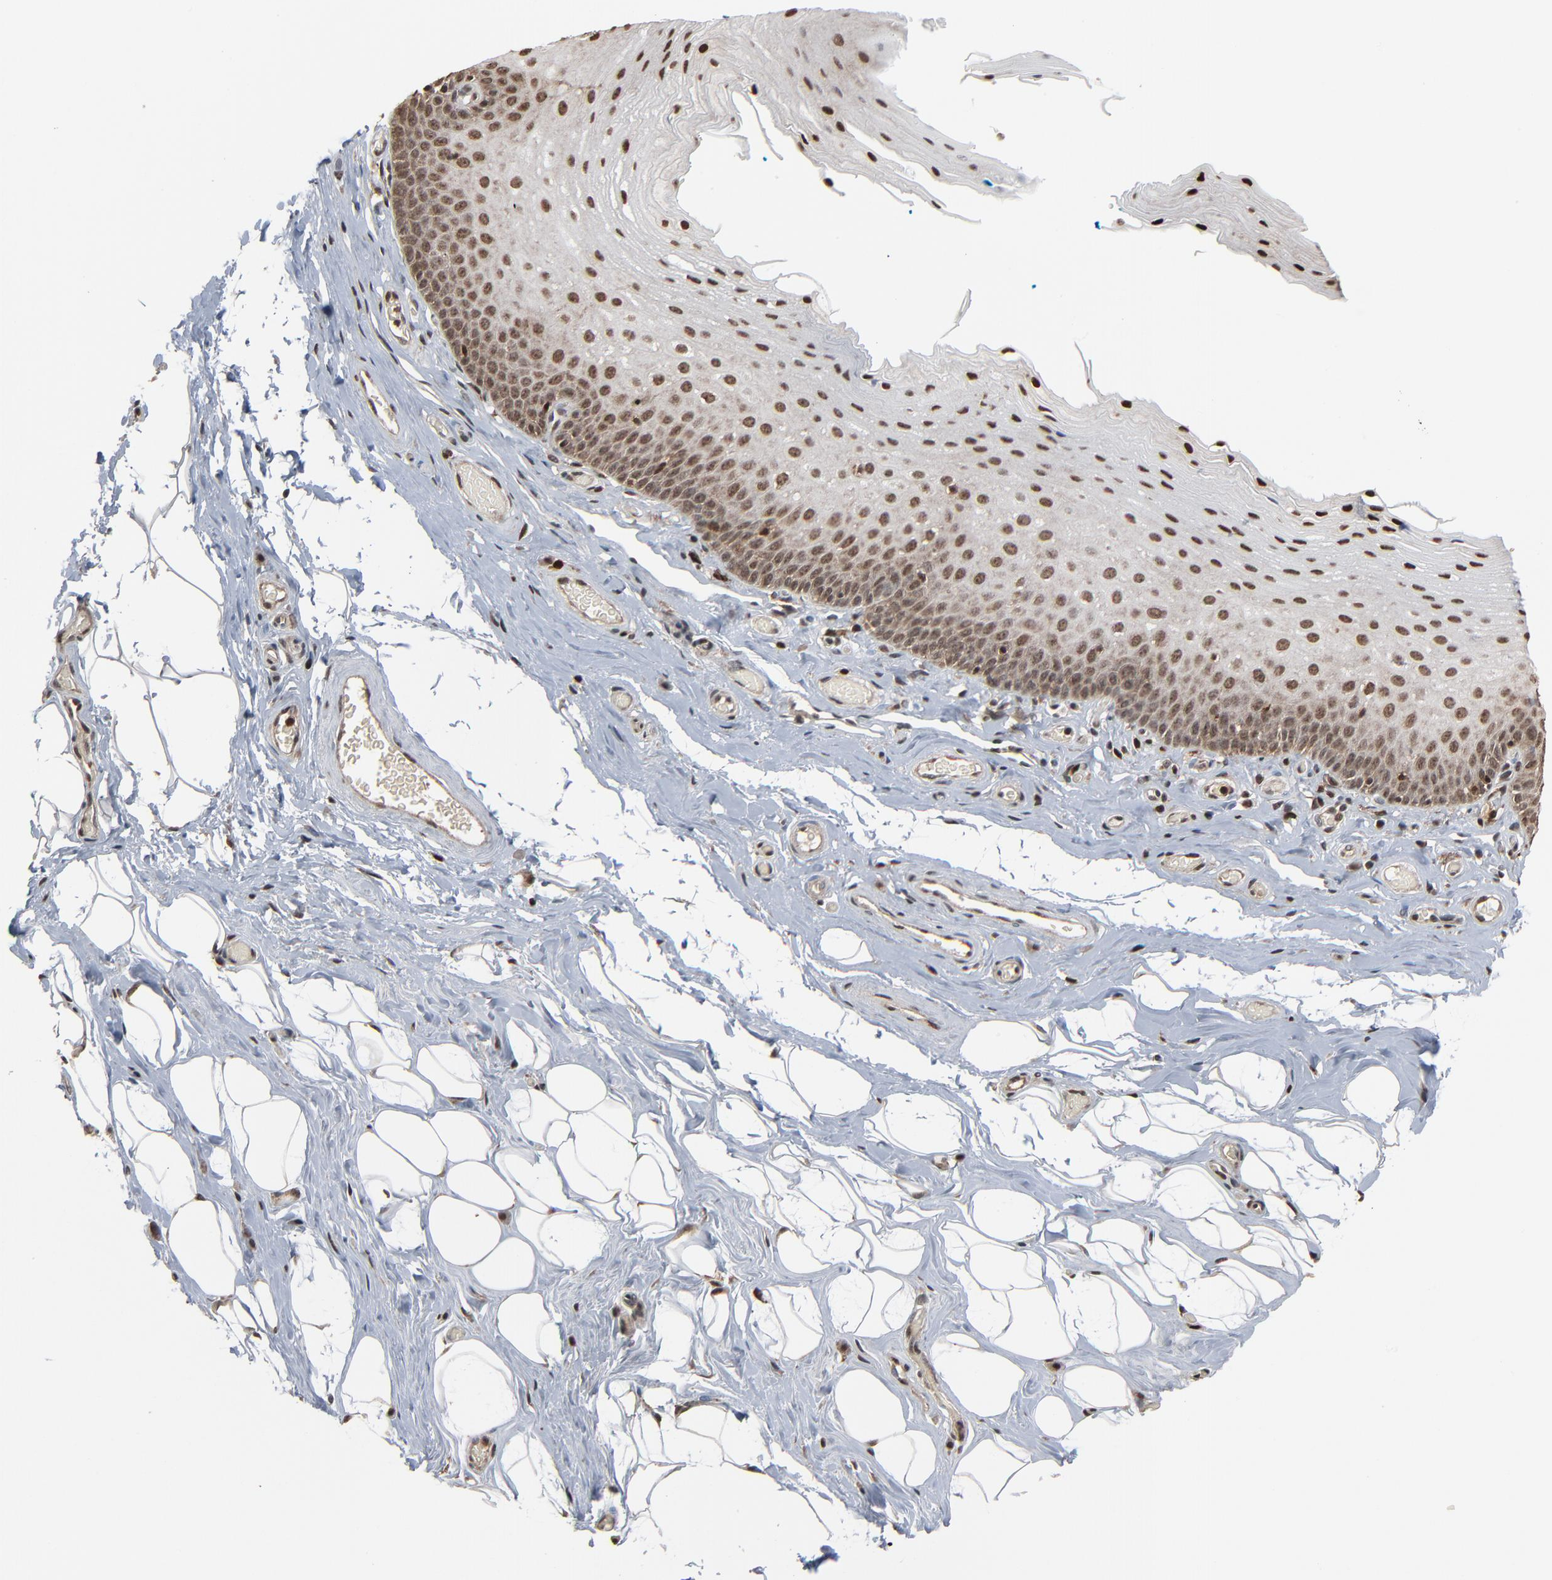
{"staining": {"intensity": "strong", "quantity": ">75%", "location": "nuclear"}, "tissue": "nasopharynx", "cell_type": "Respiratory epithelial cells", "image_type": "normal", "snomed": [{"axis": "morphology", "description": "Normal tissue, NOS"}, {"axis": "topography", "description": "Nasopharynx"}], "caption": "Immunohistochemistry (IHC) photomicrograph of unremarkable nasopharynx: nasopharynx stained using immunohistochemistry (IHC) shows high levels of strong protein expression localized specifically in the nuclear of respiratory epithelial cells, appearing as a nuclear brown color.", "gene": "RPS6KA3", "patient": {"sex": "male", "age": 56}}